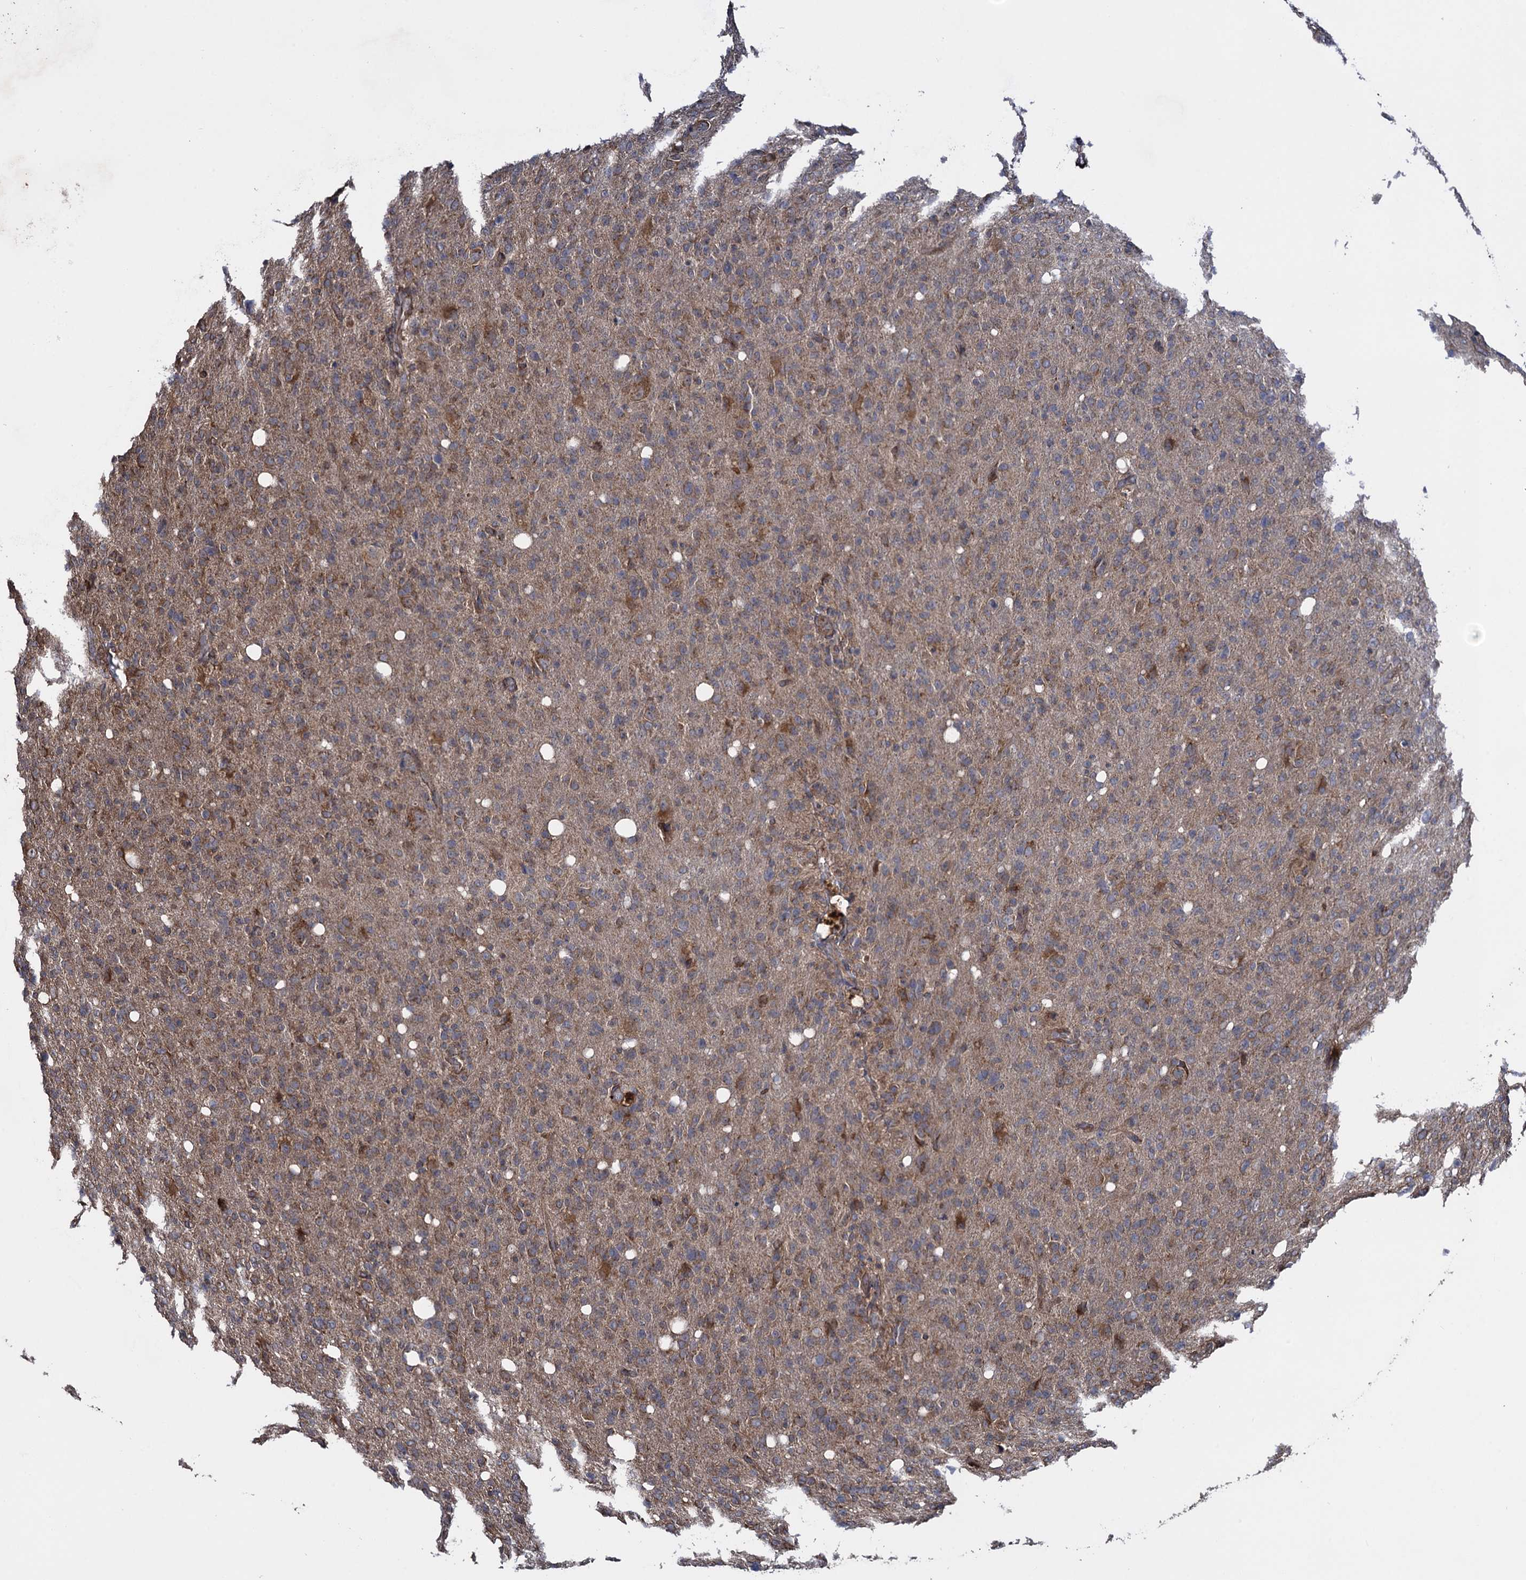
{"staining": {"intensity": "moderate", "quantity": "<25%", "location": "cytoplasmic/membranous"}, "tissue": "glioma", "cell_type": "Tumor cells", "image_type": "cancer", "snomed": [{"axis": "morphology", "description": "Glioma, malignant, High grade"}, {"axis": "topography", "description": "Brain"}], "caption": "The immunohistochemical stain labels moderate cytoplasmic/membranous staining in tumor cells of high-grade glioma (malignant) tissue. (IHC, brightfield microscopy, high magnification).", "gene": "HAUS1", "patient": {"sex": "female", "age": 57}}